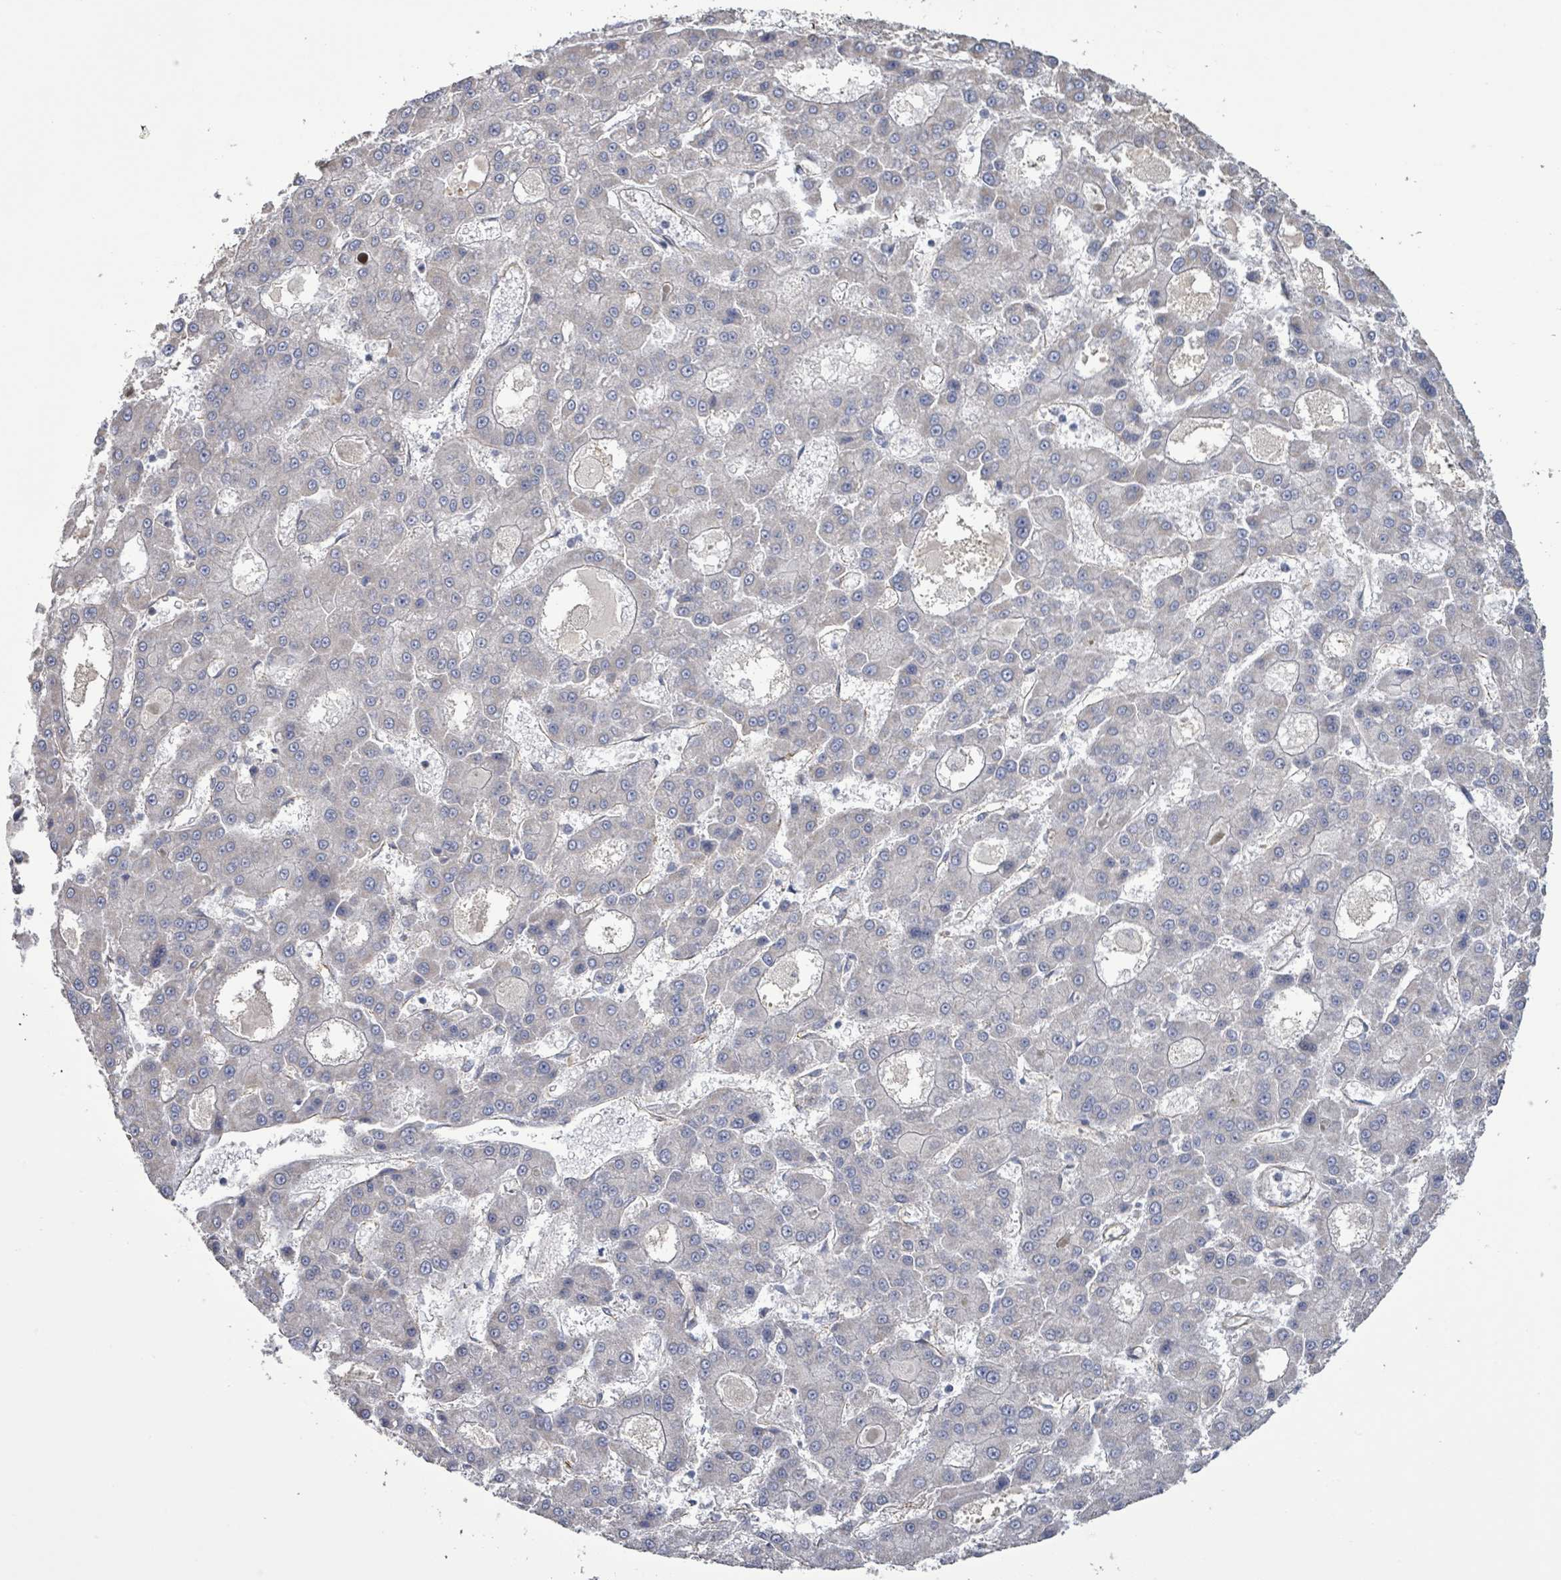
{"staining": {"intensity": "negative", "quantity": "none", "location": "none"}, "tissue": "liver cancer", "cell_type": "Tumor cells", "image_type": "cancer", "snomed": [{"axis": "morphology", "description": "Carcinoma, Hepatocellular, NOS"}, {"axis": "topography", "description": "Liver"}], "caption": "Tumor cells show no significant expression in hepatocellular carcinoma (liver). (DAB IHC with hematoxylin counter stain).", "gene": "KANK3", "patient": {"sex": "male", "age": 70}}